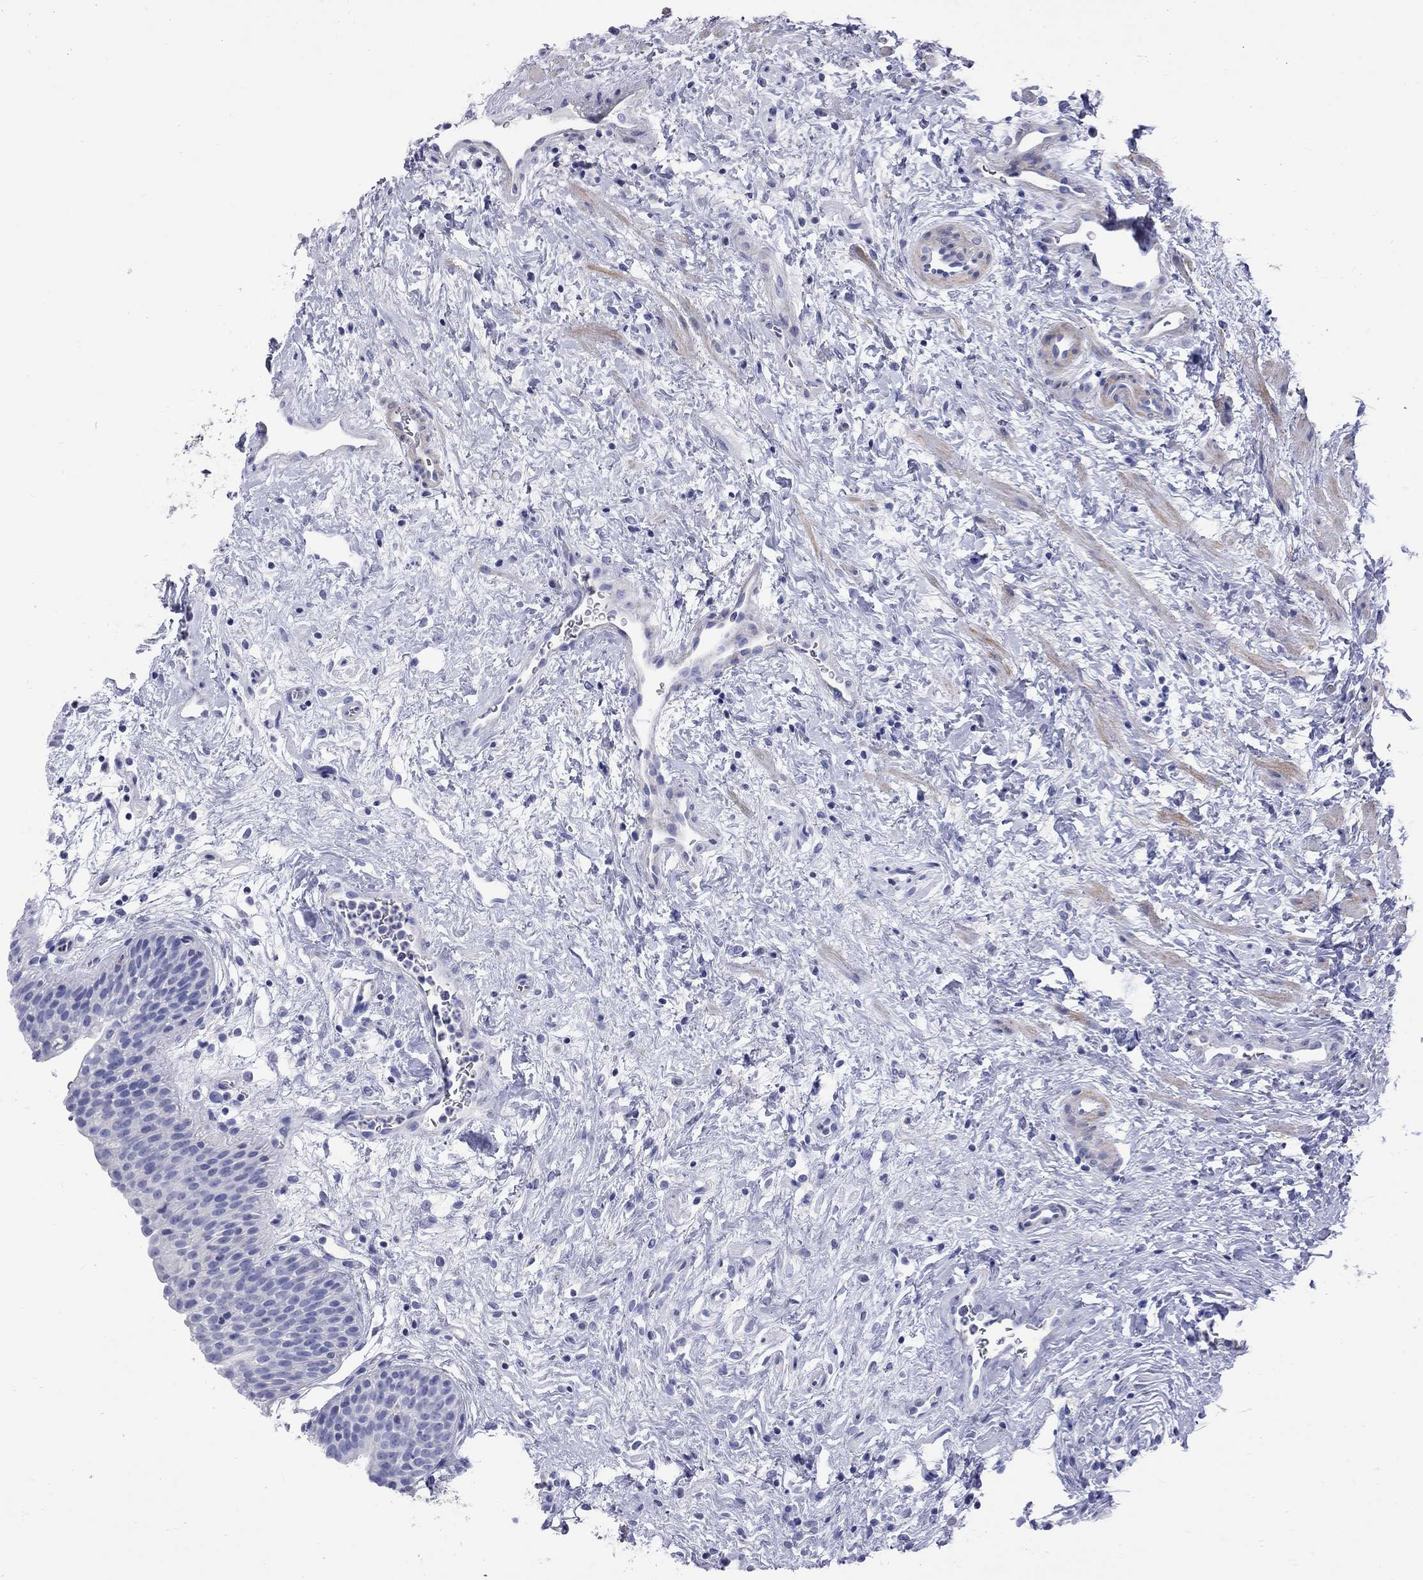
{"staining": {"intensity": "negative", "quantity": "none", "location": "none"}, "tissue": "urinary bladder", "cell_type": "Urothelial cells", "image_type": "normal", "snomed": [{"axis": "morphology", "description": "Normal tissue, NOS"}, {"axis": "topography", "description": "Urinary bladder"}], "caption": "Human urinary bladder stained for a protein using immunohistochemistry shows no staining in urothelial cells.", "gene": "S100A3", "patient": {"sex": "male", "age": 37}}